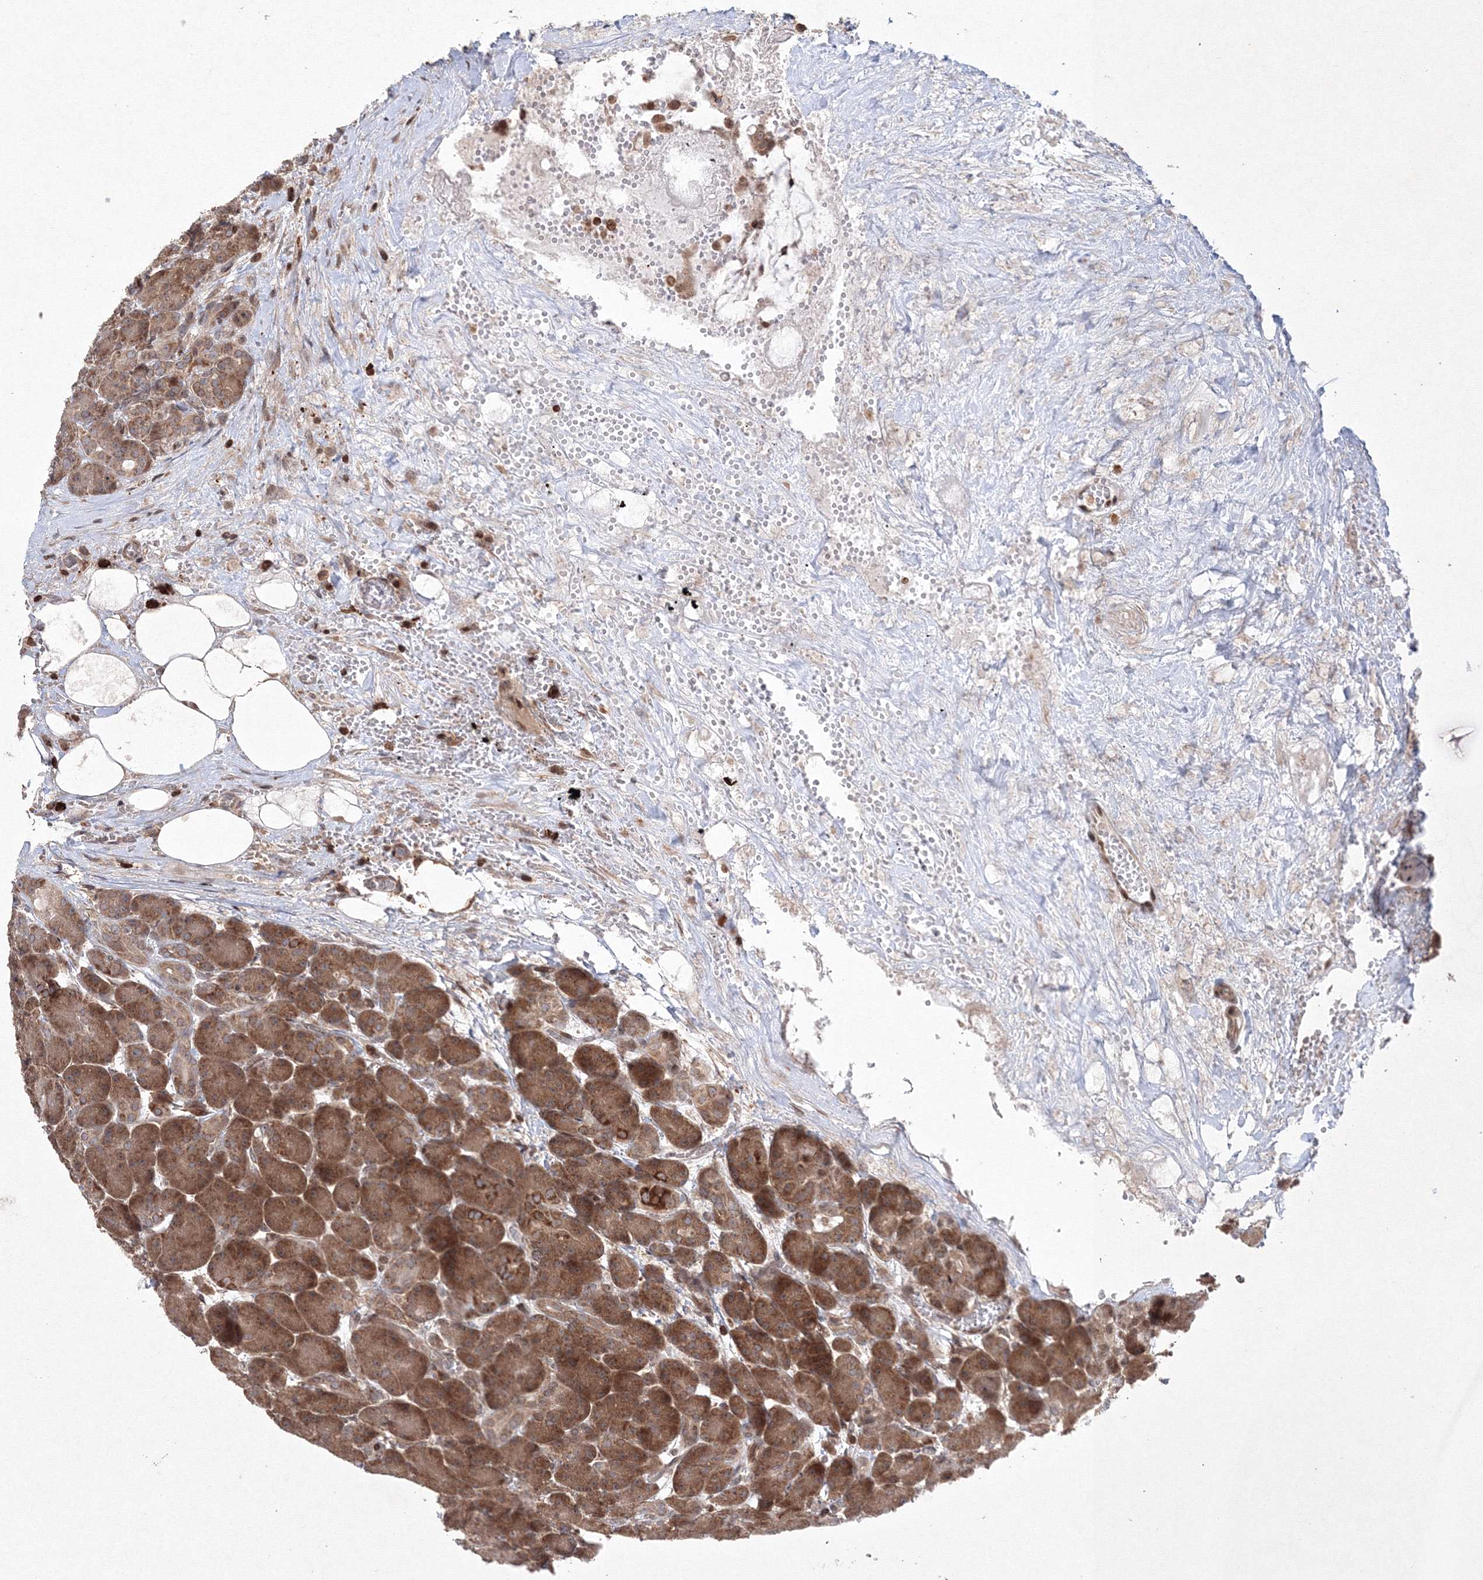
{"staining": {"intensity": "strong", "quantity": ">75%", "location": "cytoplasmic/membranous"}, "tissue": "pancreas", "cell_type": "Exocrine glandular cells", "image_type": "normal", "snomed": [{"axis": "morphology", "description": "Normal tissue, NOS"}, {"axis": "topography", "description": "Pancreas"}], "caption": "The immunohistochemical stain labels strong cytoplasmic/membranous staining in exocrine glandular cells of normal pancreas. The staining is performed using DAB brown chromogen to label protein expression. The nuclei are counter-stained blue using hematoxylin.", "gene": "MKRN2", "patient": {"sex": "male", "age": 63}}